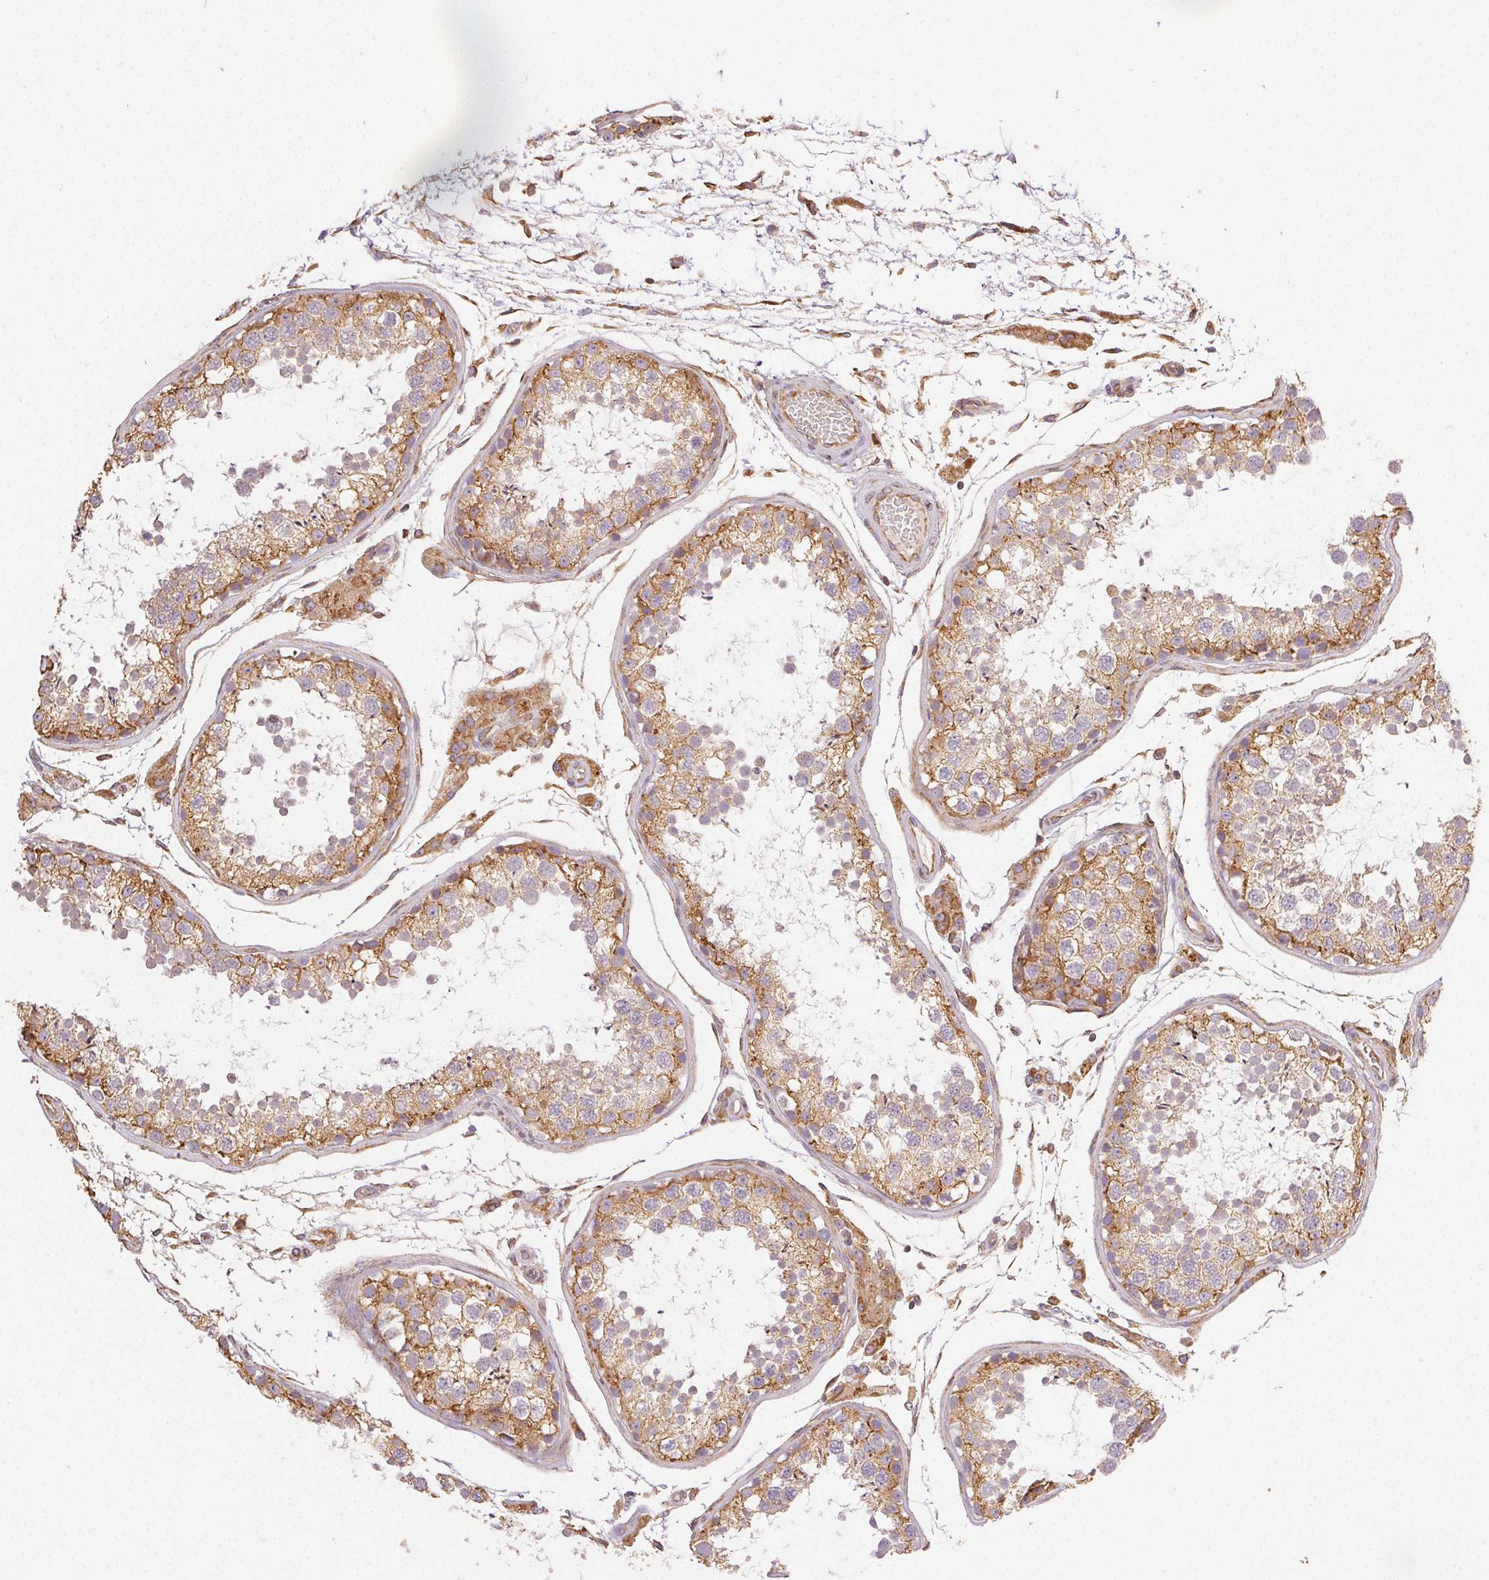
{"staining": {"intensity": "moderate", "quantity": "25%-75%", "location": "cytoplasmic/membranous"}, "tissue": "testis", "cell_type": "Cells in seminiferous ducts", "image_type": "normal", "snomed": [{"axis": "morphology", "description": "Normal tissue, NOS"}, {"axis": "topography", "description": "Testis"}], "caption": "Immunohistochemical staining of unremarkable testis displays medium levels of moderate cytoplasmic/membranous positivity in approximately 25%-75% of cells in seminiferous ducts.", "gene": "ENTREP1", "patient": {"sex": "male", "age": 29}}